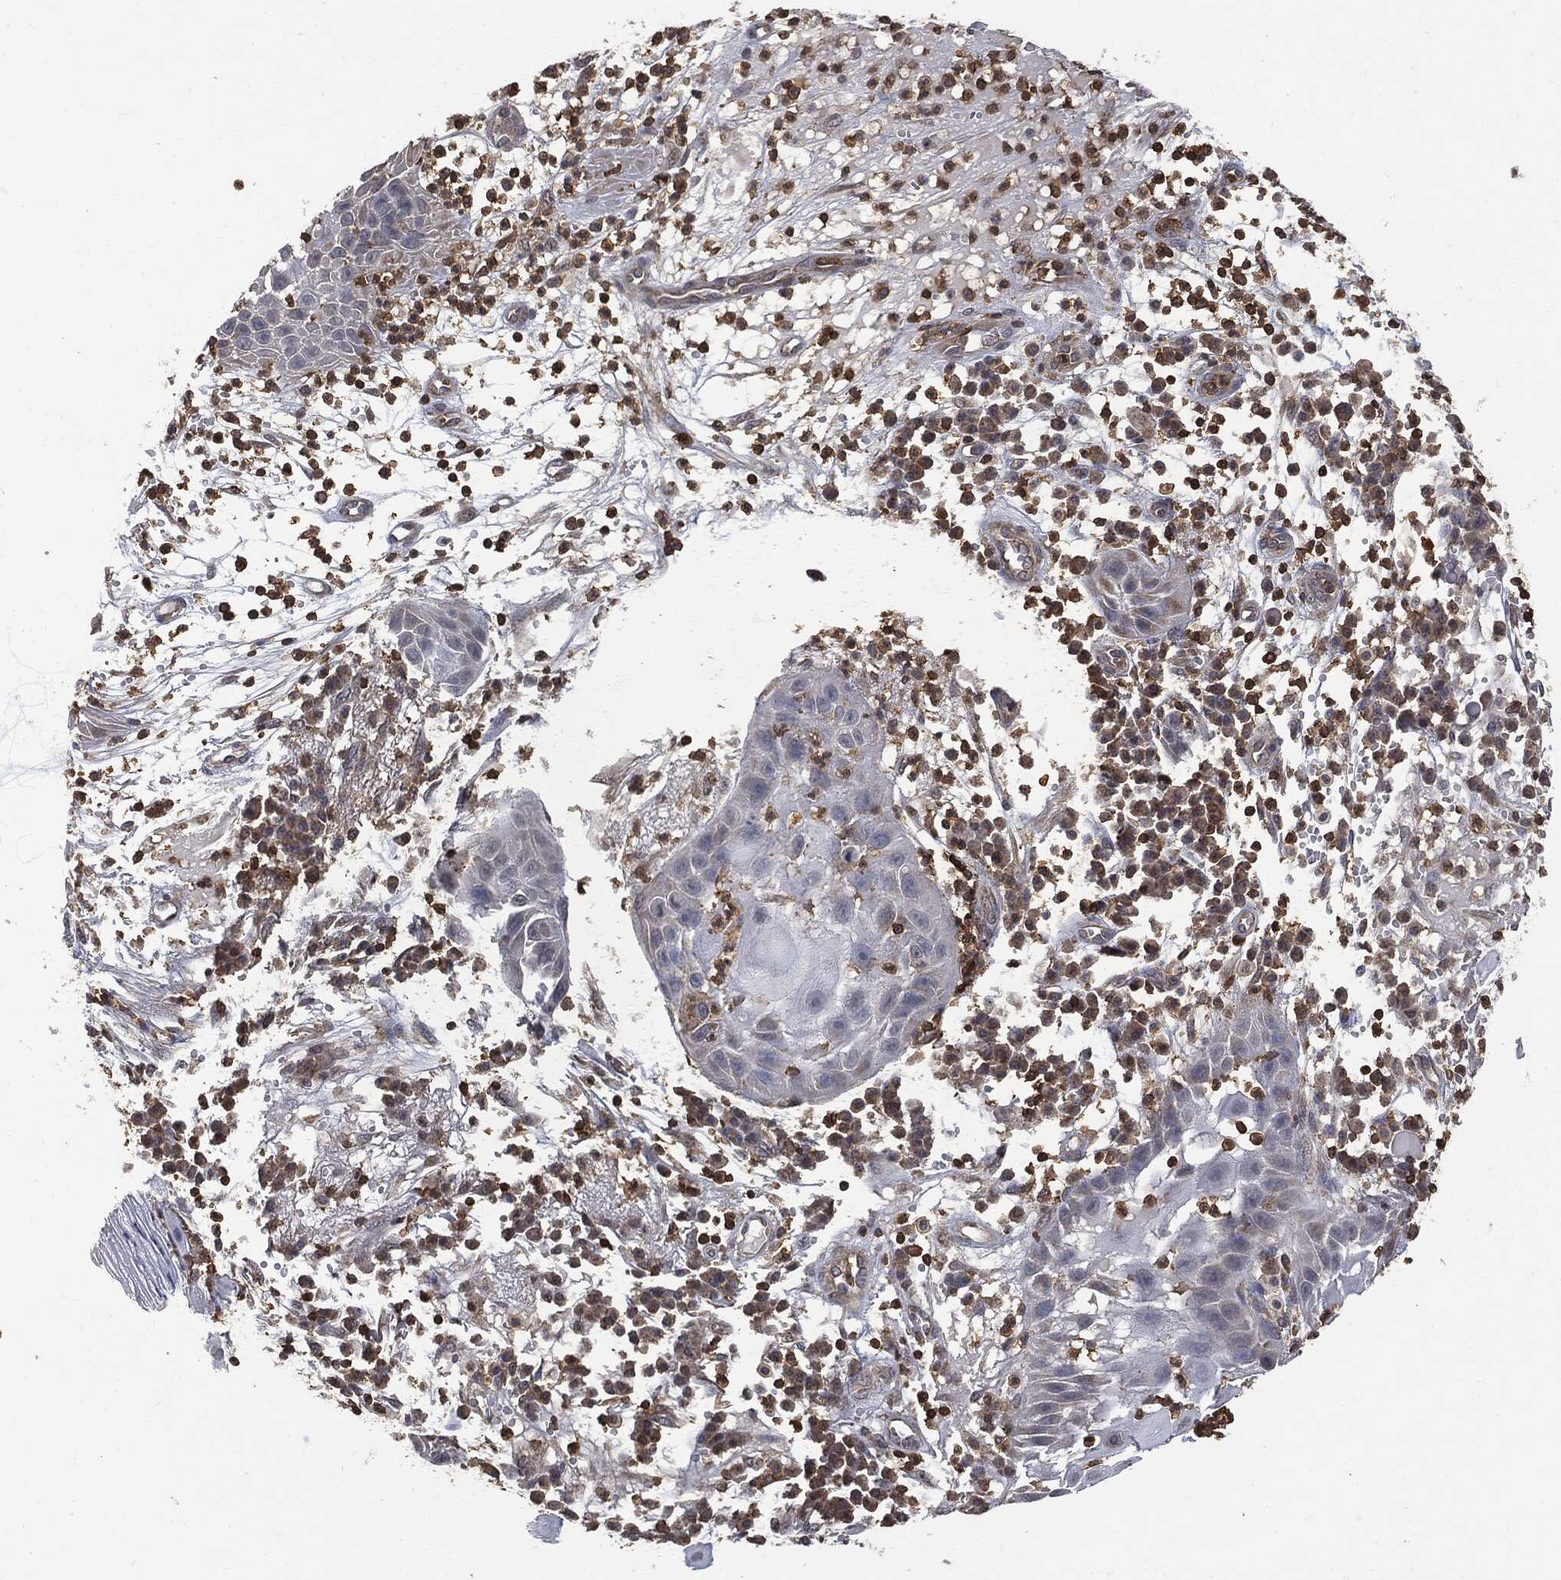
{"staining": {"intensity": "negative", "quantity": "none", "location": "none"}, "tissue": "skin cancer", "cell_type": "Tumor cells", "image_type": "cancer", "snomed": [{"axis": "morphology", "description": "Normal tissue, NOS"}, {"axis": "morphology", "description": "Squamous cell carcinoma, NOS"}, {"axis": "topography", "description": "Skin"}], "caption": "This is a histopathology image of immunohistochemistry (IHC) staining of skin squamous cell carcinoma, which shows no positivity in tumor cells.", "gene": "PSMB10", "patient": {"sex": "male", "age": 79}}